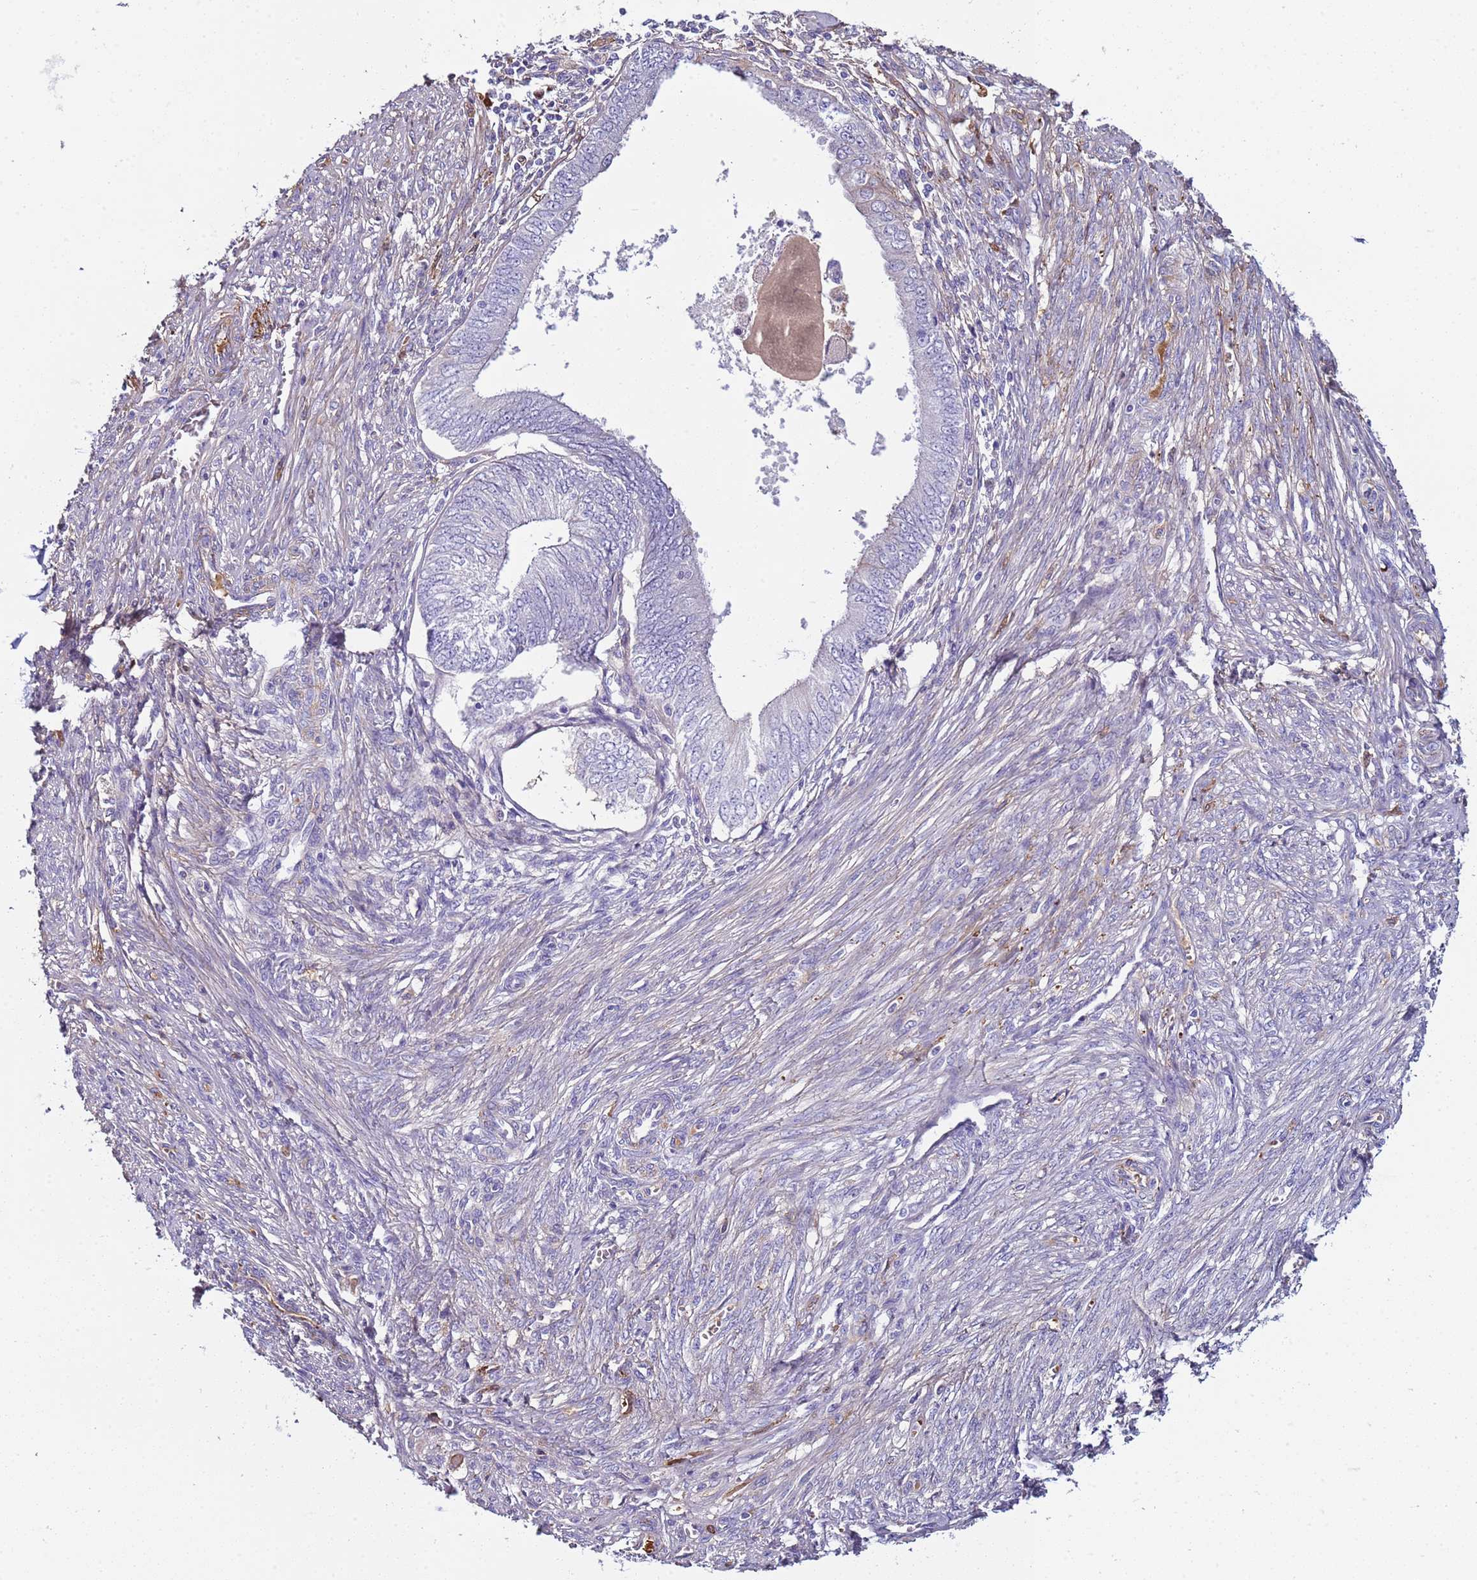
{"staining": {"intensity": "negative", "quantity": "none", "location": "none"}, "tissue": "endometrial cancer", "cell_type": "Tumor cells", "image_type": "cancer", "snomed": [{"axis": "morphology", "description": "Adenocarcinoma, NOS"}, {"axis": "topography", "description": "Endometrium"}], "caption": "Micrograph shows no protein expression in tumor cells of adenocarcinoma (endometrial) tissue.", "gene": "TRIM51", "patient": {"sex": "female", "age": 68}}